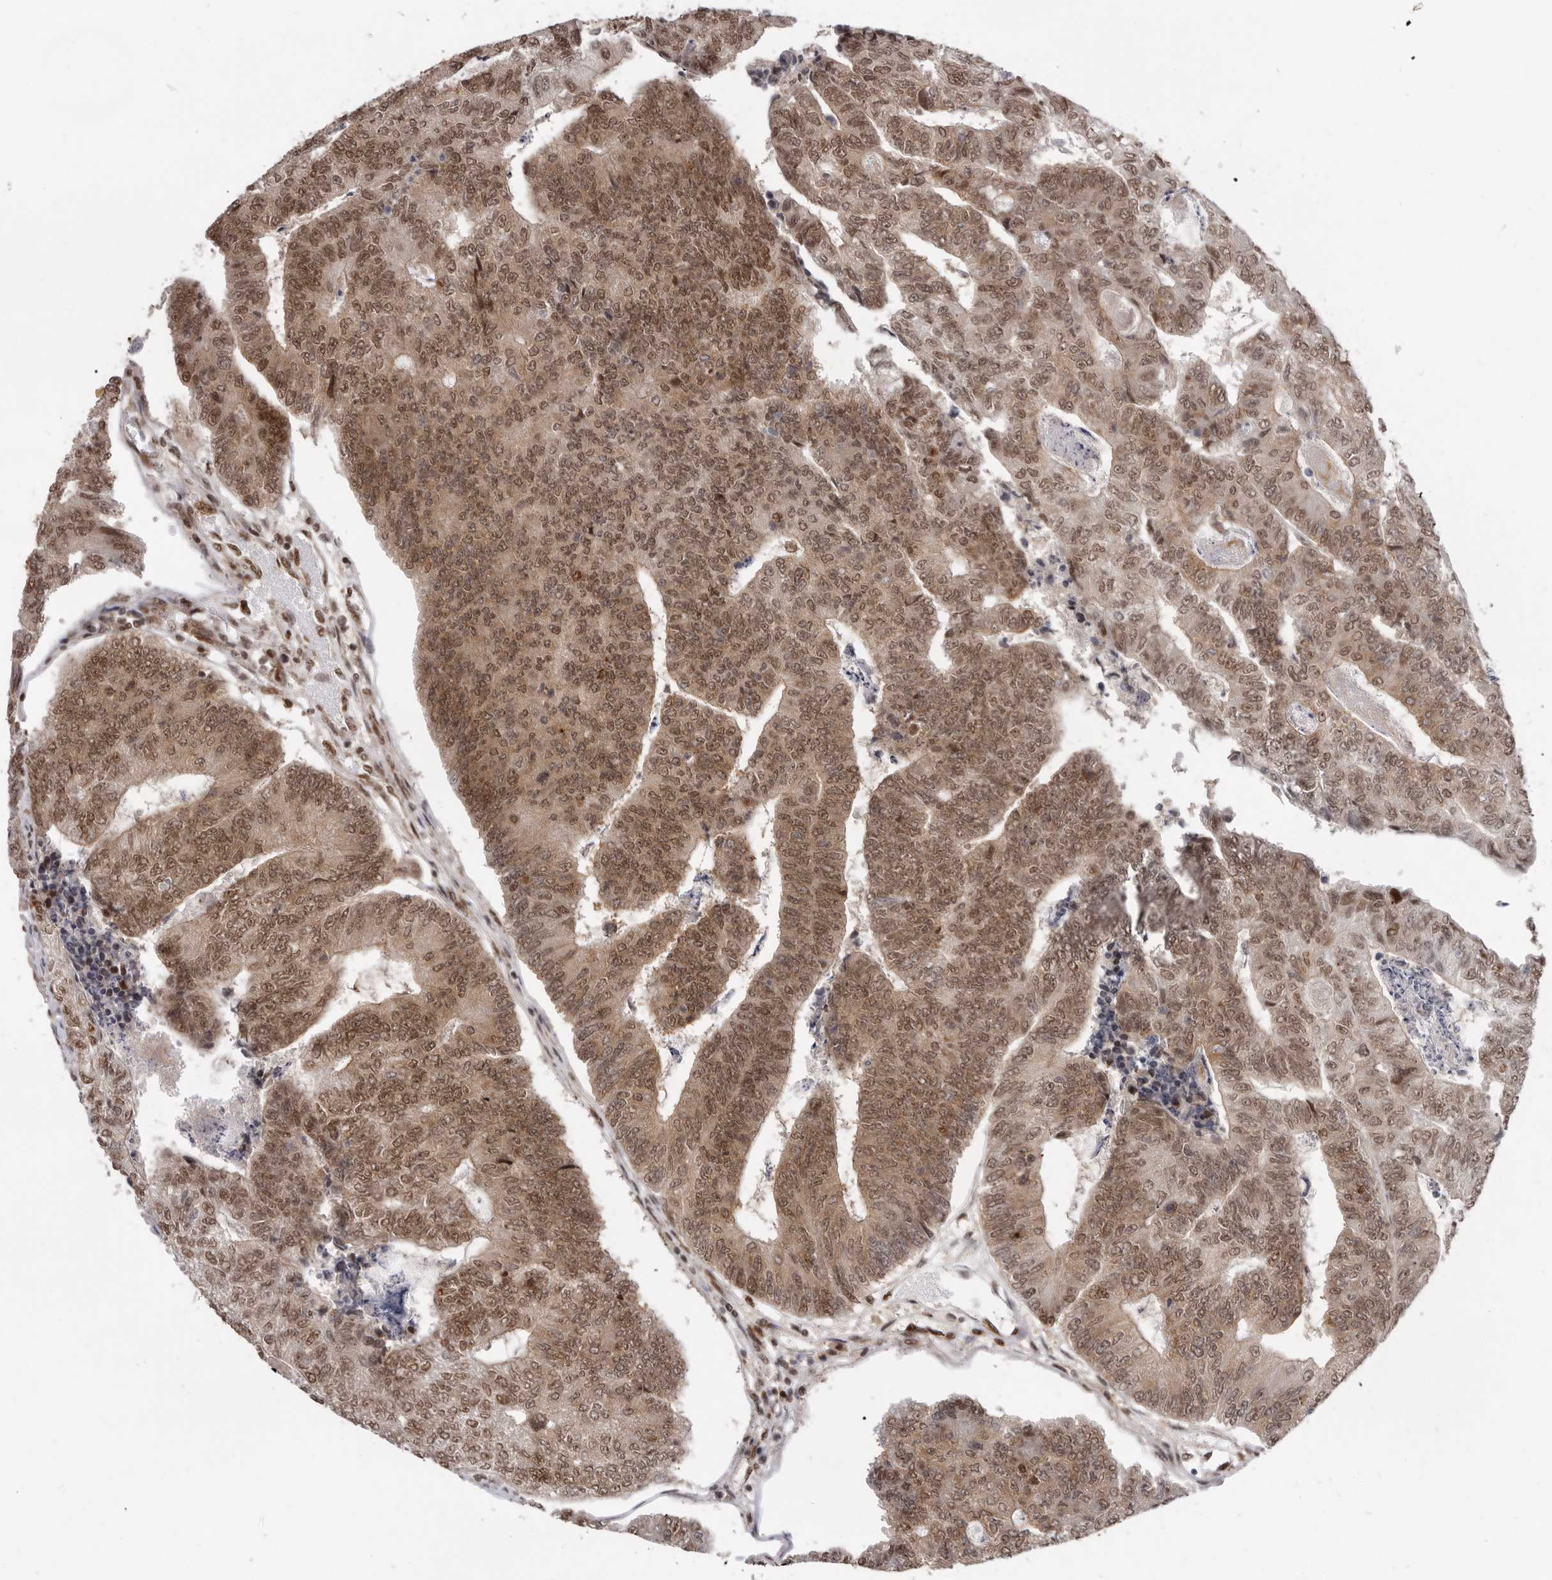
{"staining": {"intensity": "moderate", "quantity": ">75%", "location": "nuclear"}, "tissue": "colorectal cancer", "cell_type": "Tumor cells", "image_type": "cancer", "snomed": [{"axis": "morphology", "description": "Adenocarcinoma, NOS"}, {"axis": "topography", "description": "Colon"}], "caption": "Adenocarcinoma (colorectal) stained with a brown dye shows moderate nuclear positive staining in about >75% of tumor cells.", "gene": "CHTOP", "patient": {"sex": "female", "age": 67}}